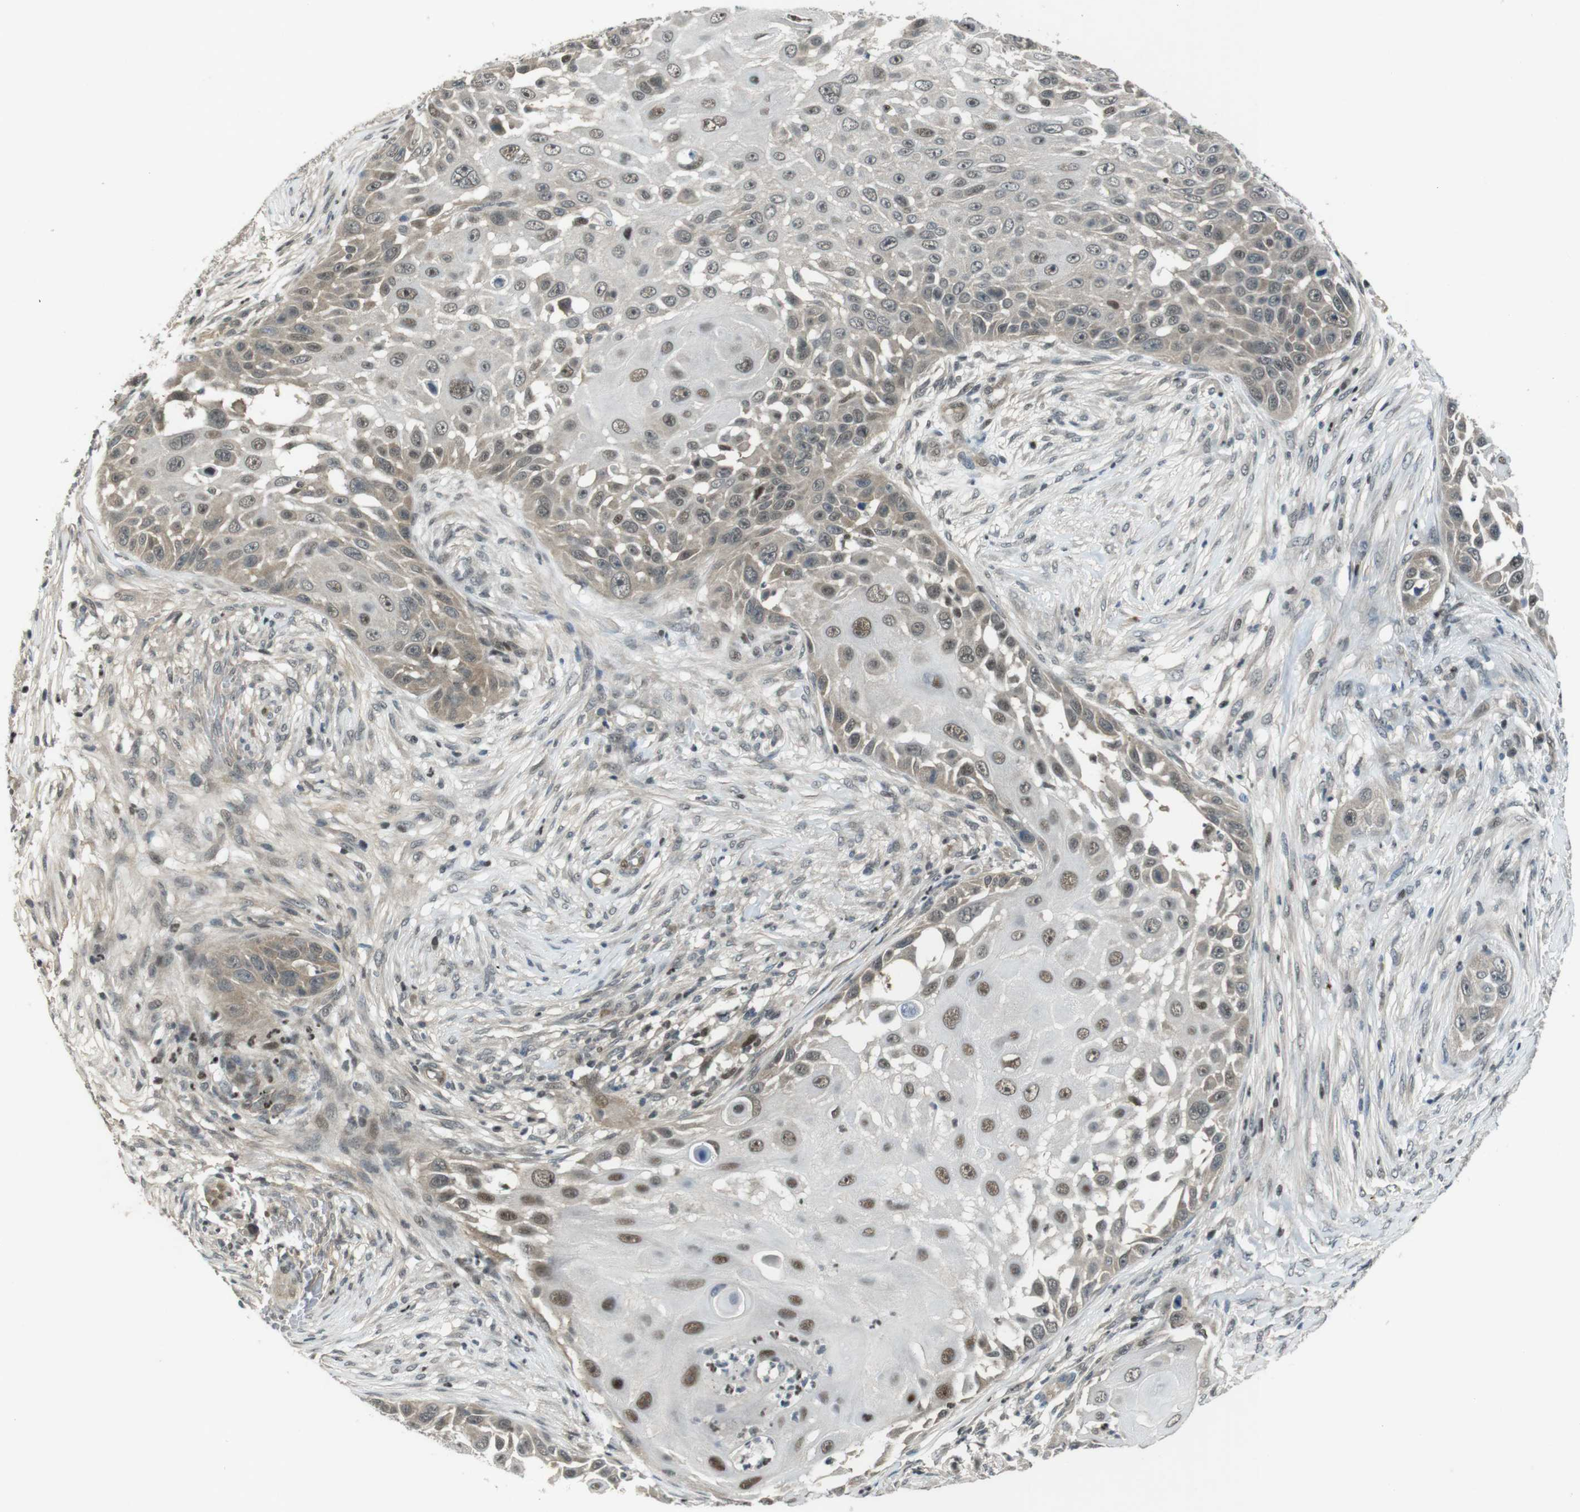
{"staining": {"intensity": "moderate", "quantity": ">75%", "location": "nuclear"}, "tissue": "skin cancer", "cell_type": "Tumor cells", "image_type": "cancer", "snomed": [{"axis": "morphology", "description": "Squamous cell carcinoma, NOS"}, {"axis": "topography", "description": "Skin"}], "caption": "Human squamous cell carcinoma (skin) stained with a brown dye demonstrates moderate nuclear positive expression in approximately >75% of tumor cells.", "gene": "MAPKAPK5", "patient": {"sex": "female", "age": 44}}